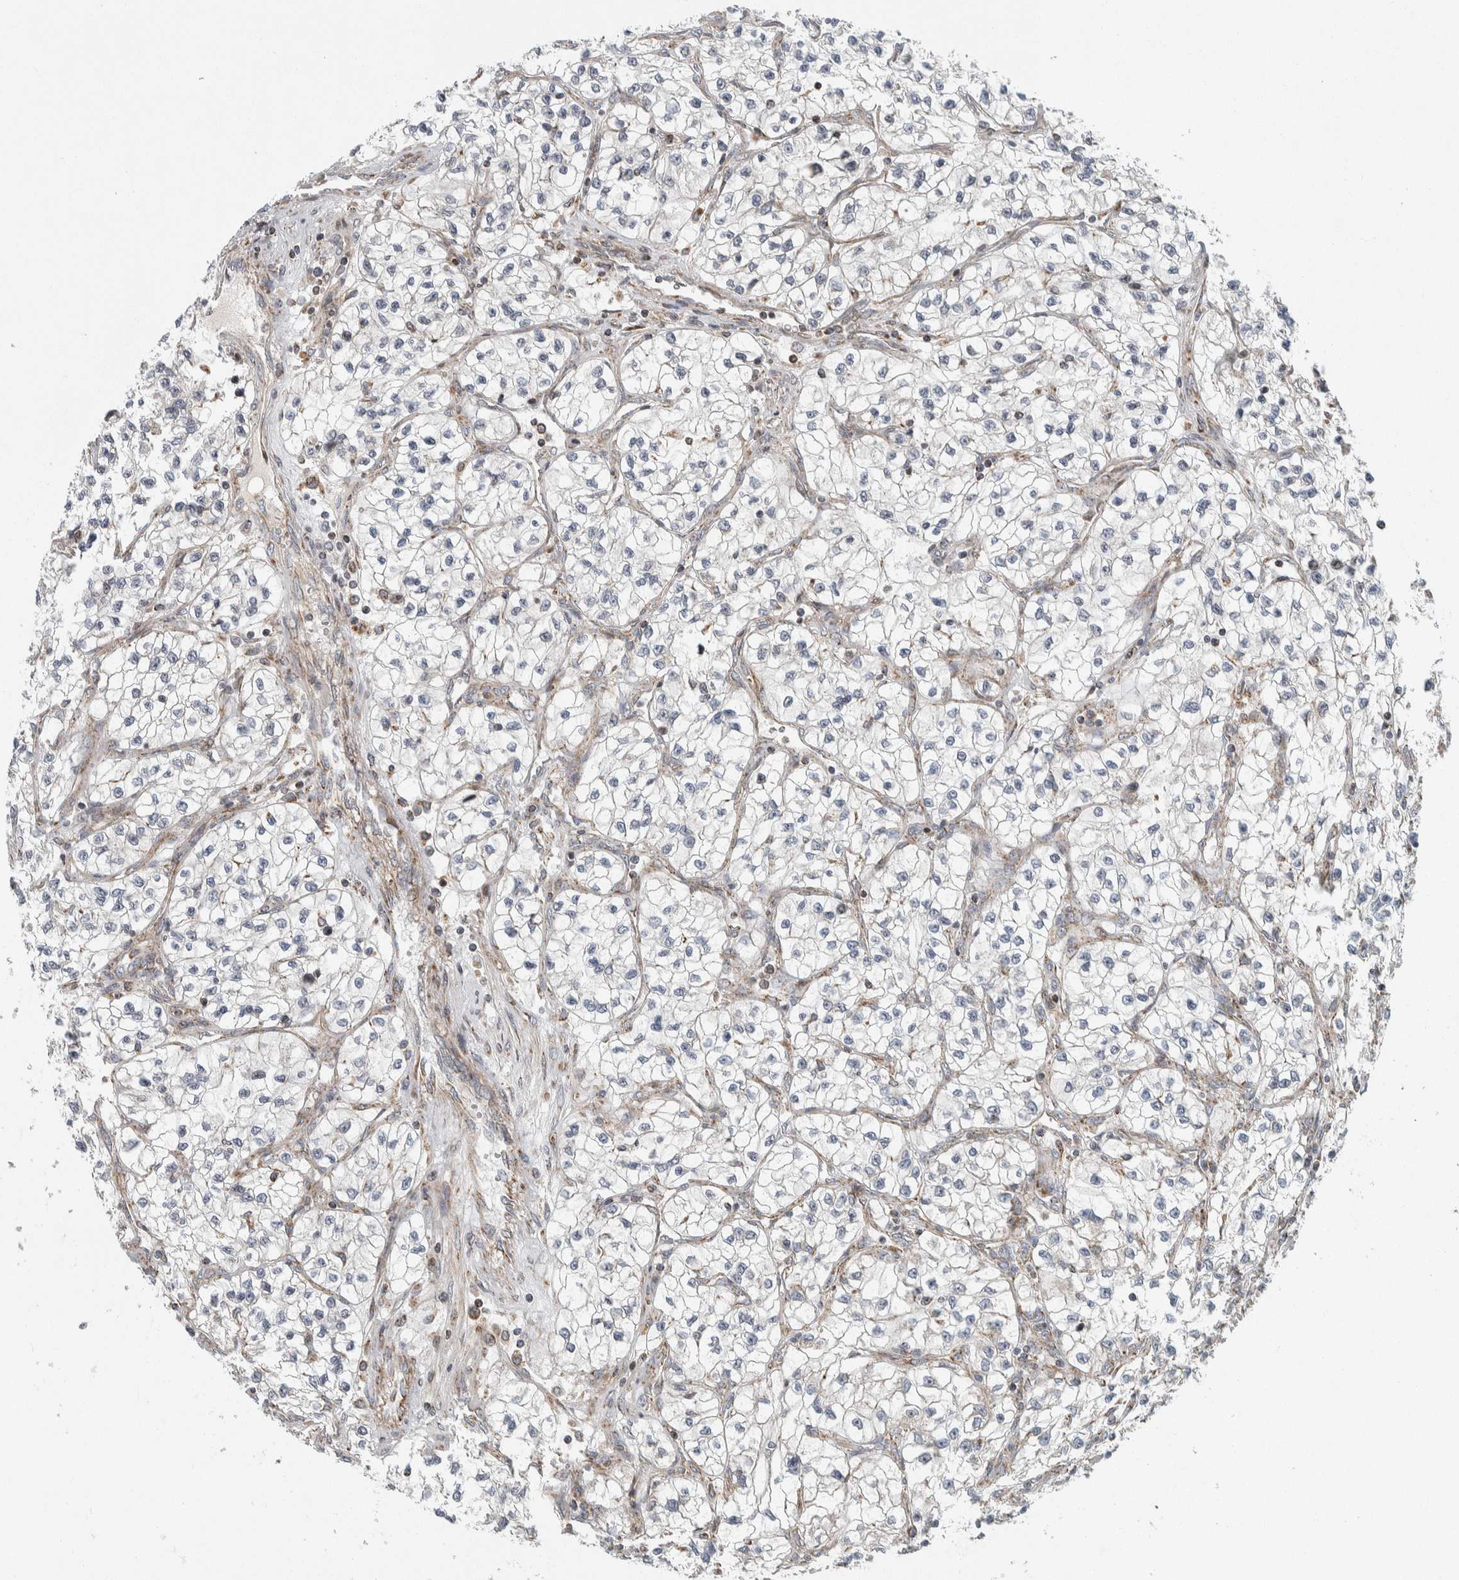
{"staining": {"intensity": "negative", "quantity": "none", "location": "none"}, "tissue": "renal cancer", "cell_type": "Tumor cells", "image_type": "cancer", "snomed": [{"axis": "morphology", "description": "Adenocarcinoma, NOS"}, {"axis": "topography", "description": "Kidney"}], "caption": "Tumor cells show no significant protein staining in renal cancer.", "gene": "AFP", "patient": {"sex": "female", "age": 57}}